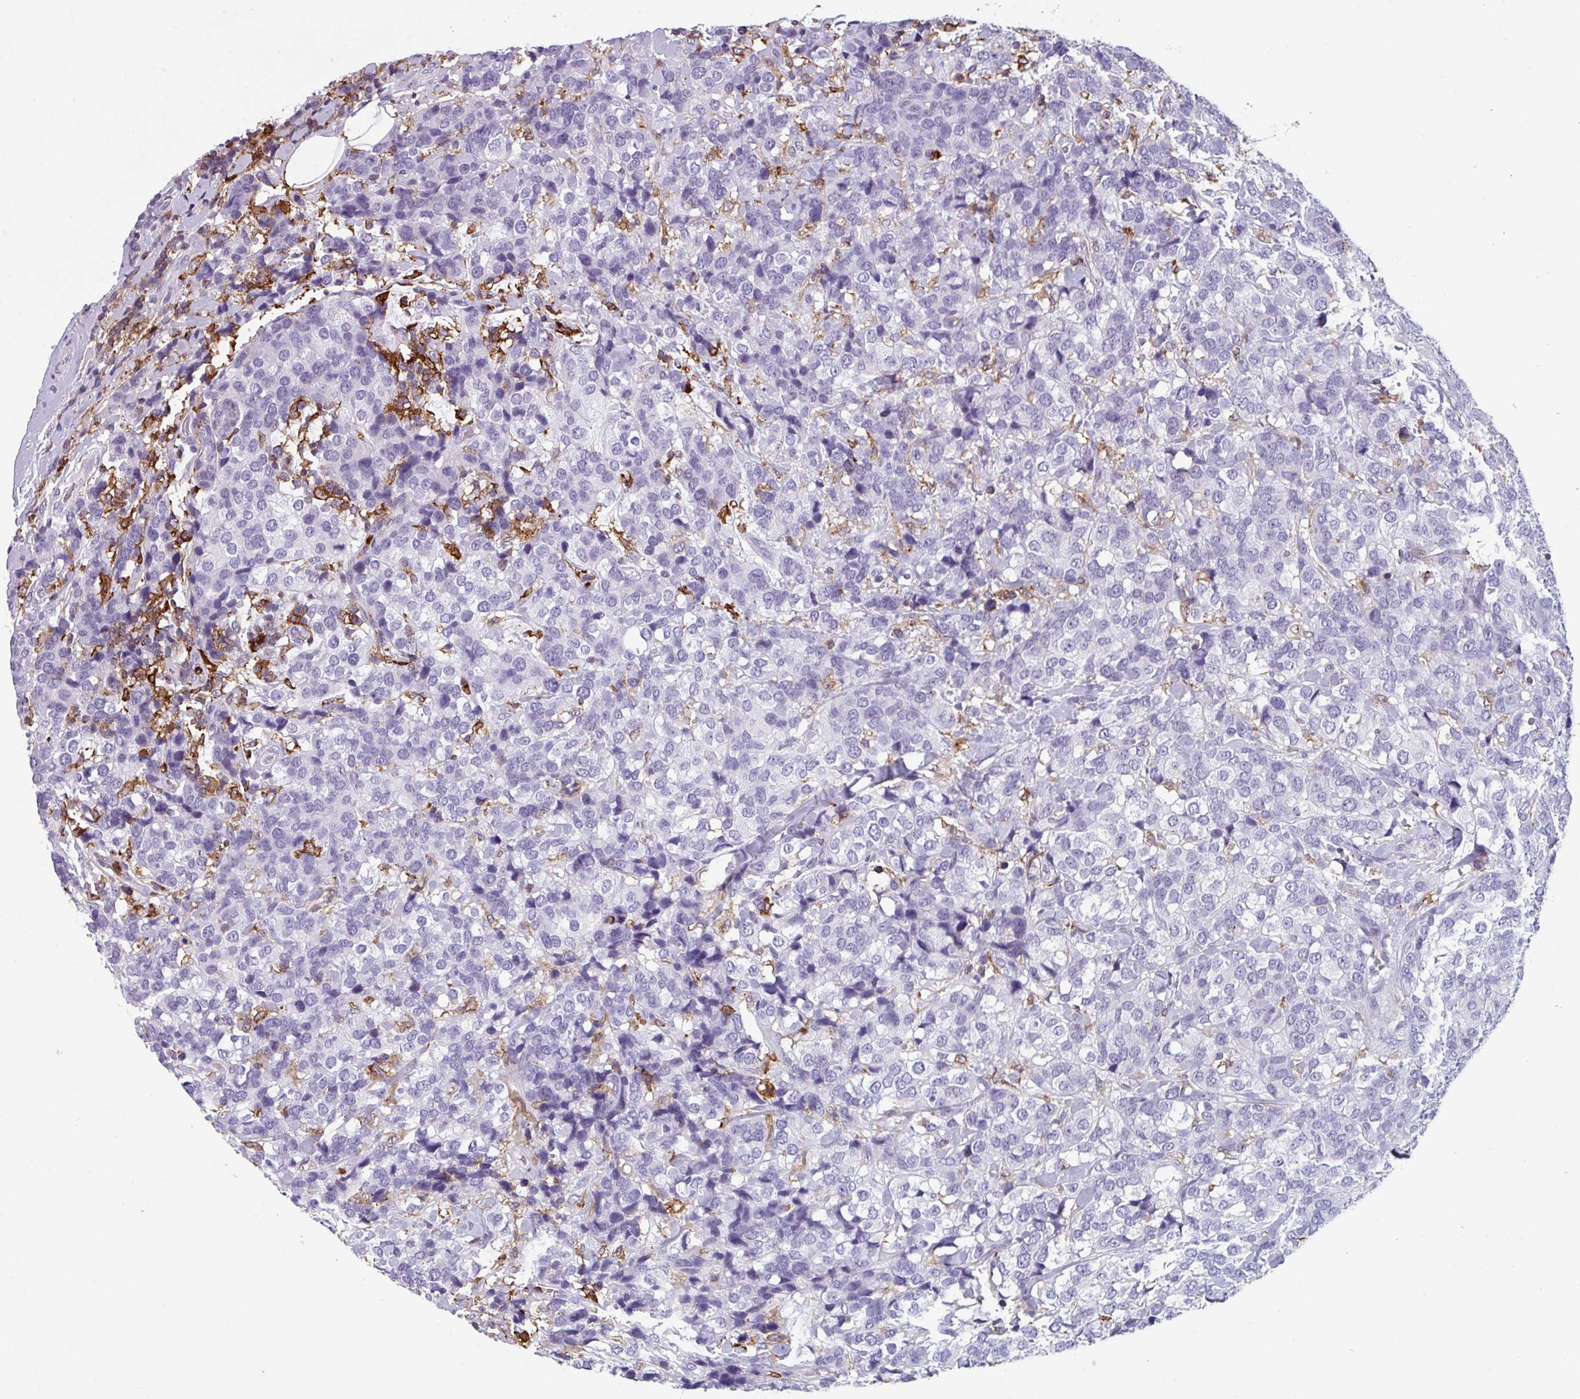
{"staining": {"intensity": "negative", "quantity": "none", "location": "none"}, "tissue": "breast cancer", "cell_type": "Tumor cells", "image_type": "cancer", "snomed": [{"axis": "morphology", "description": "Lobular carcinoma"}, {"axis": "topography", "description": "Breast"}], "caption": "Photomicrograph shows no significant protein expression in tumor cells of breast cancer (lobular carcinoma). The staining is performed using DAB brown chromogen with nuclei counter-stained in using hematoxylin.", "gene": "EXOSC5", "patient": {"sex": "female", "age": 59}}